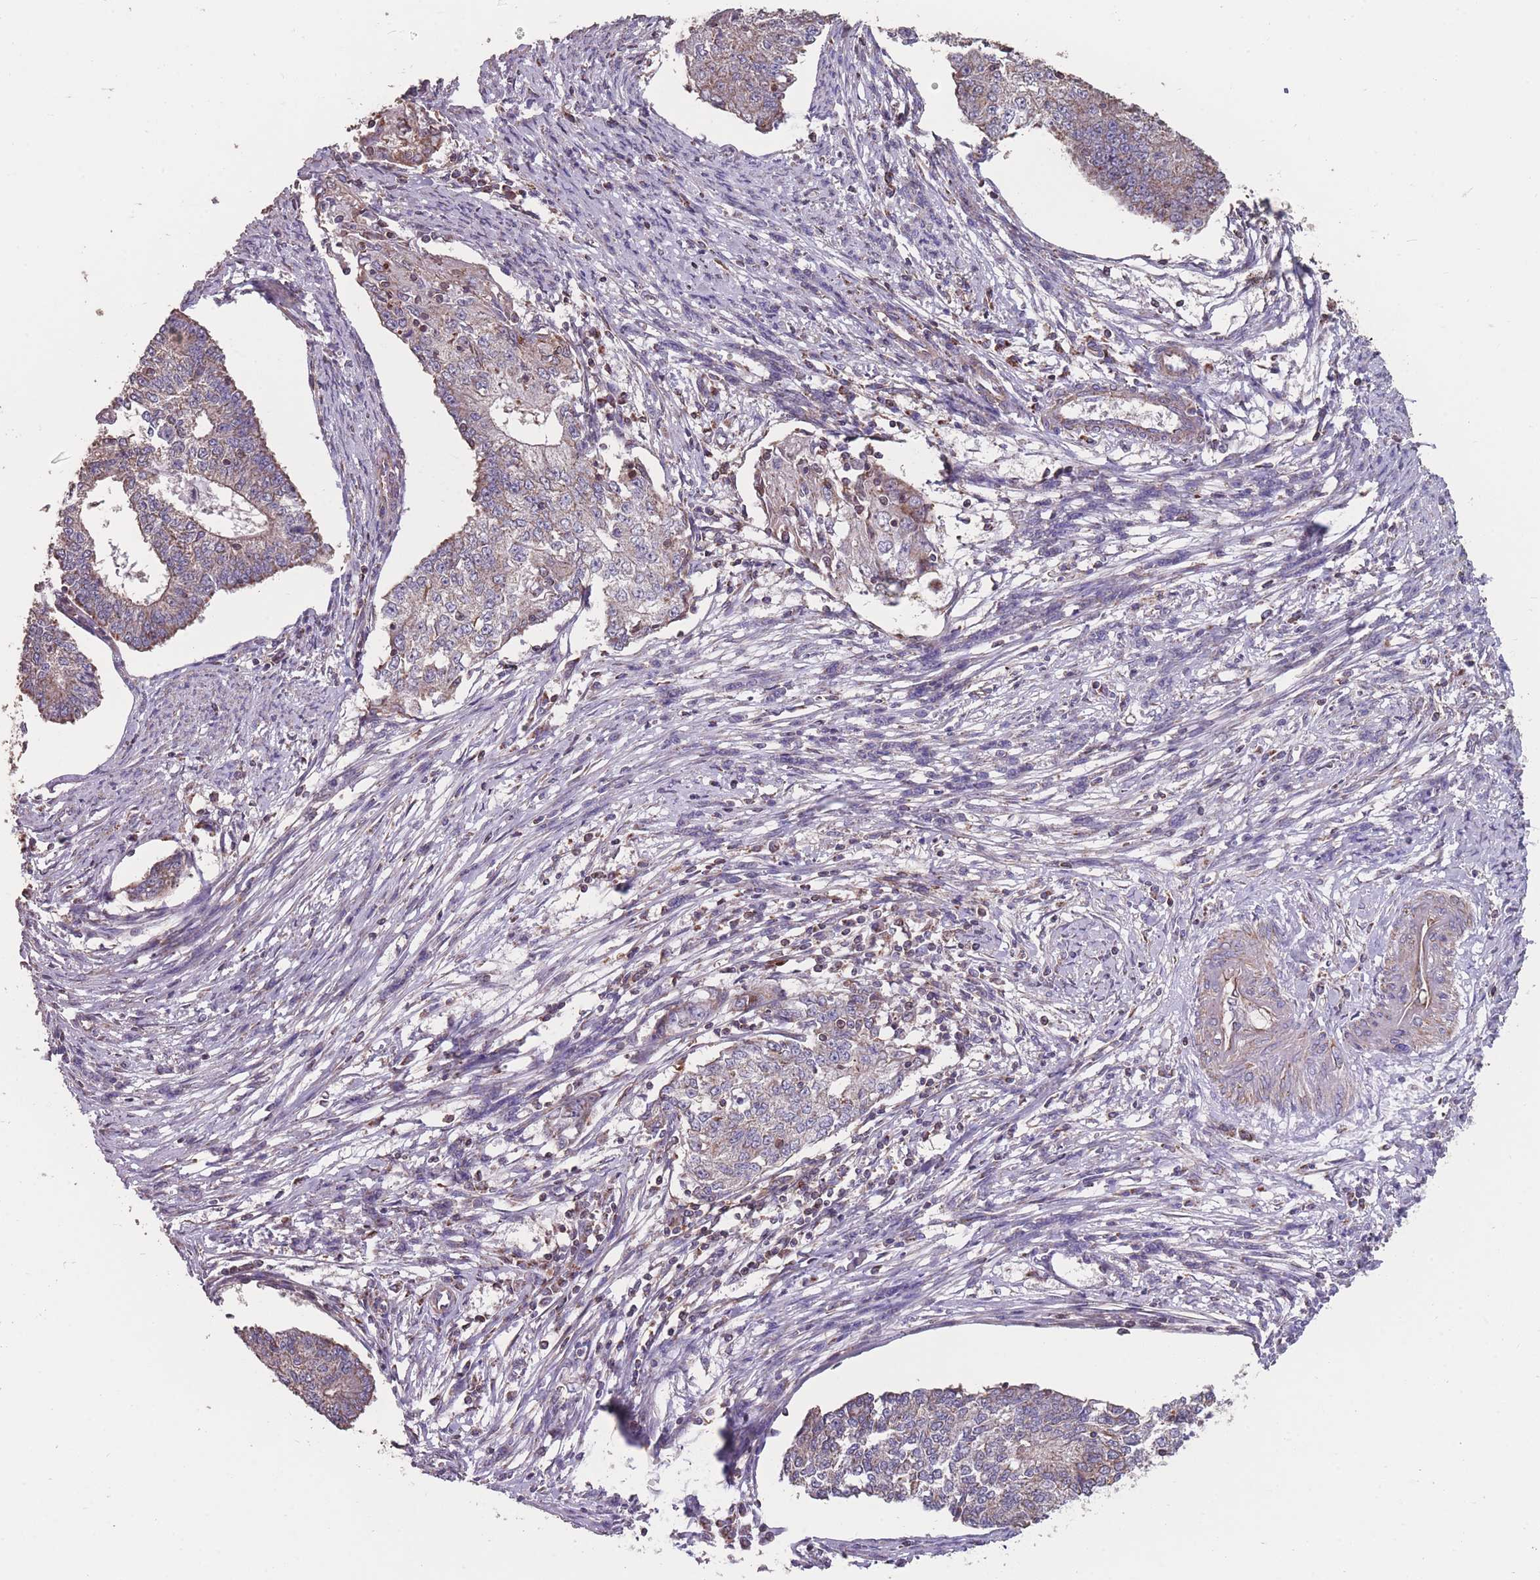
{"staining": {"intensity": "weak", "quantity": ">75%", "location": "cytoplasmic/membranous"}, "tissue": "endometrial cancer", "cell_type": "Tumor cells", "image_type": "cancer", "snomed": [{"axis": "morphology", "description": "Adenocarcinoma, NOS"}, {"axis": "topography", "description": "Endometrium"}], "caption": "DAB immunohistochemical staining of human endometrial adenocarcinoma exhibits weak cytoplasmic/membranous protein staining in about >75% of tumor cells.", "gene": "NUDT21", "patient": {"sex": "female", "age": 56}}